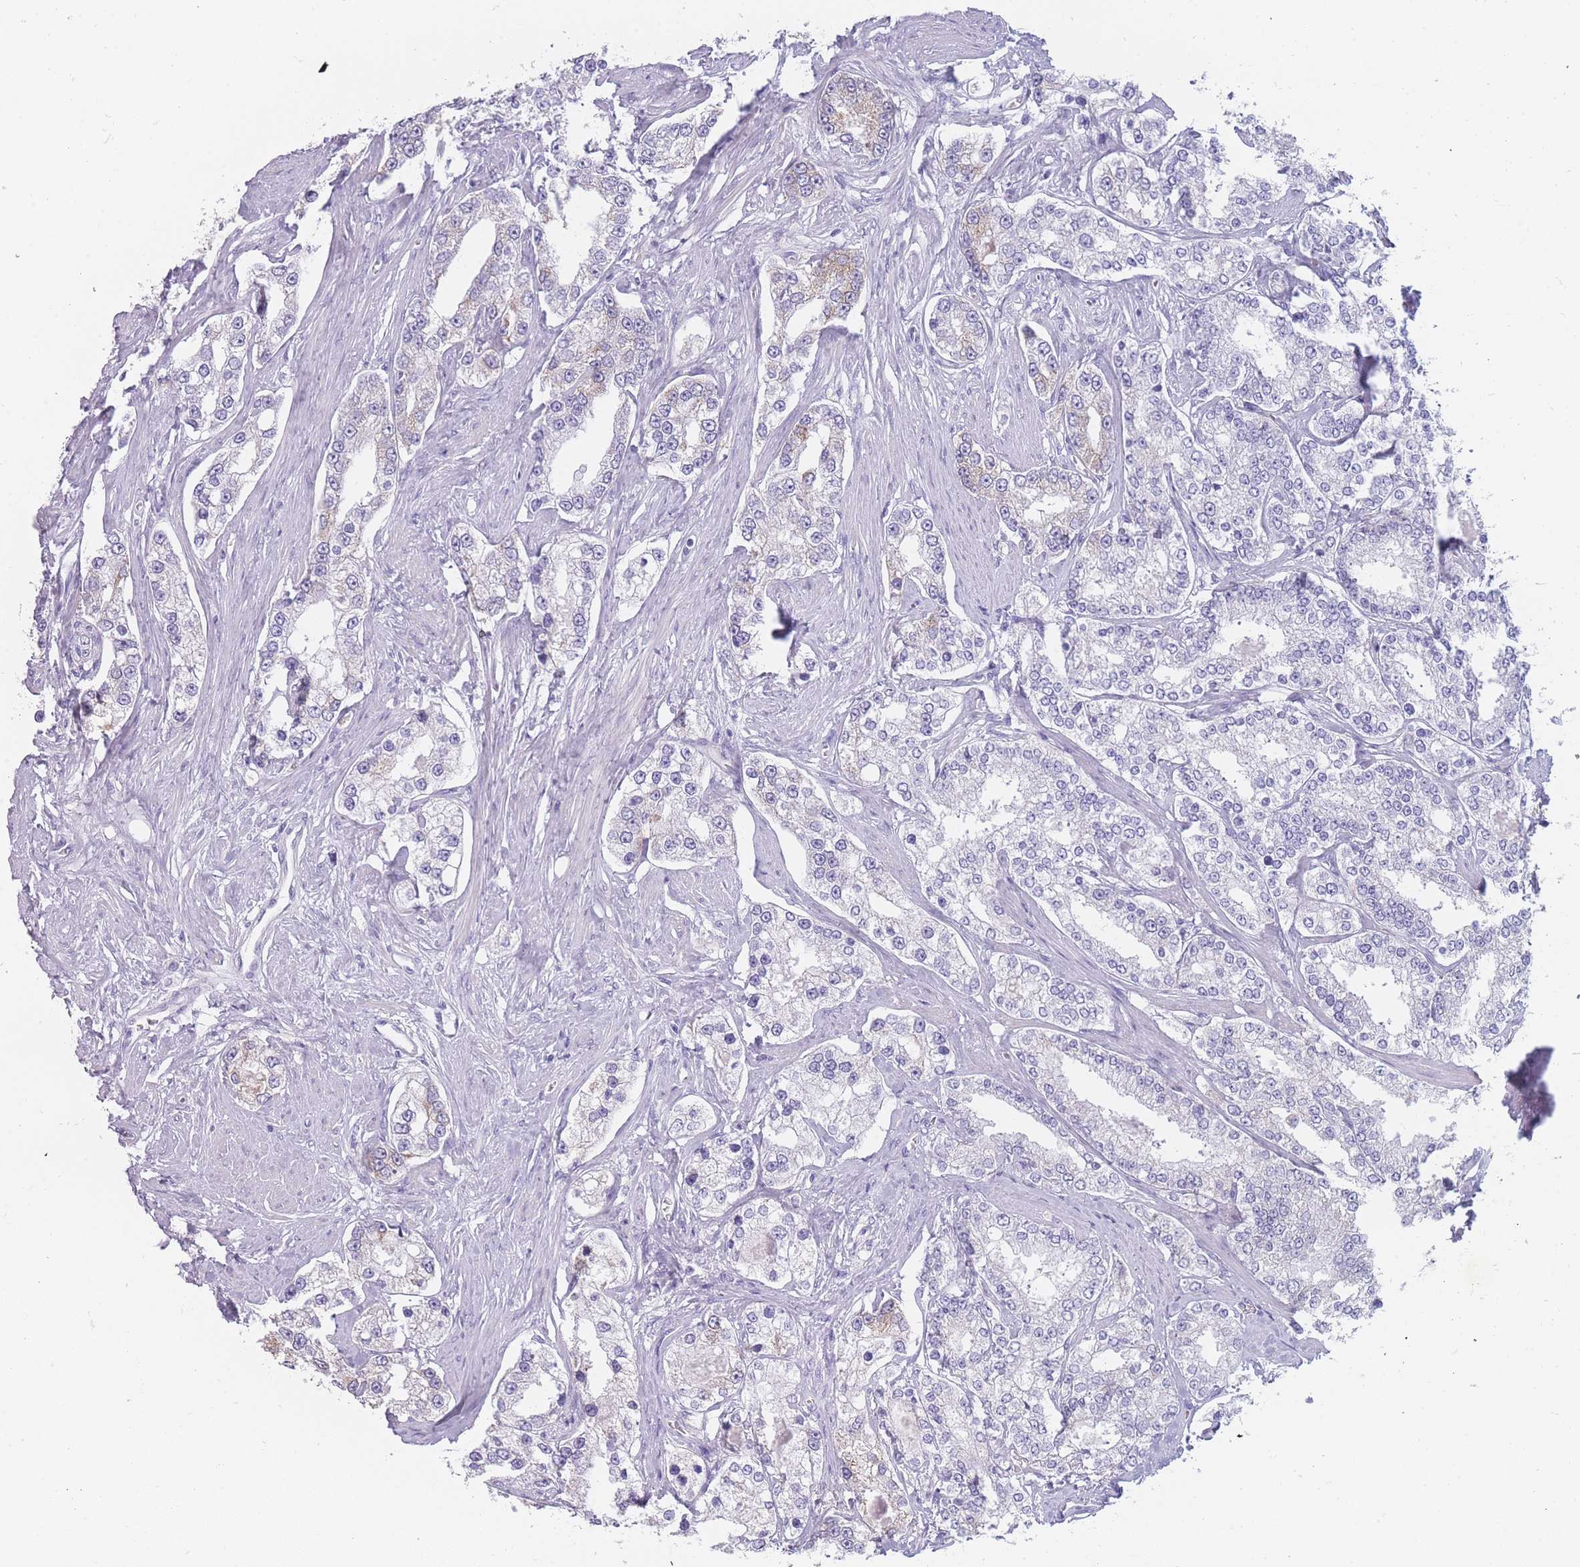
{"staining": {"intensity": "weak", "quantity": "<25%", "location": "cytoplasmic/membranous"}, "tissue": "prostate cancer", "cell_type": "Tumor cells", "image_type": "cancer", "snomed": [{"axis": "morphology", "description": "Normal tissue, NOS"}, {"axis": "morphology", "description": "Adenocarcinoma, High grade"}, {"axis": "topography", "description": "Prostate"}], "caption": "Immunohistochemistry (IHC) image of human high-grade adenocarcinoma (prostate) stained for a protein (brown), which shows no expression in tumor cells.", "gene": "ZNF627", "patient": {"sex": "male", "age": 83}}